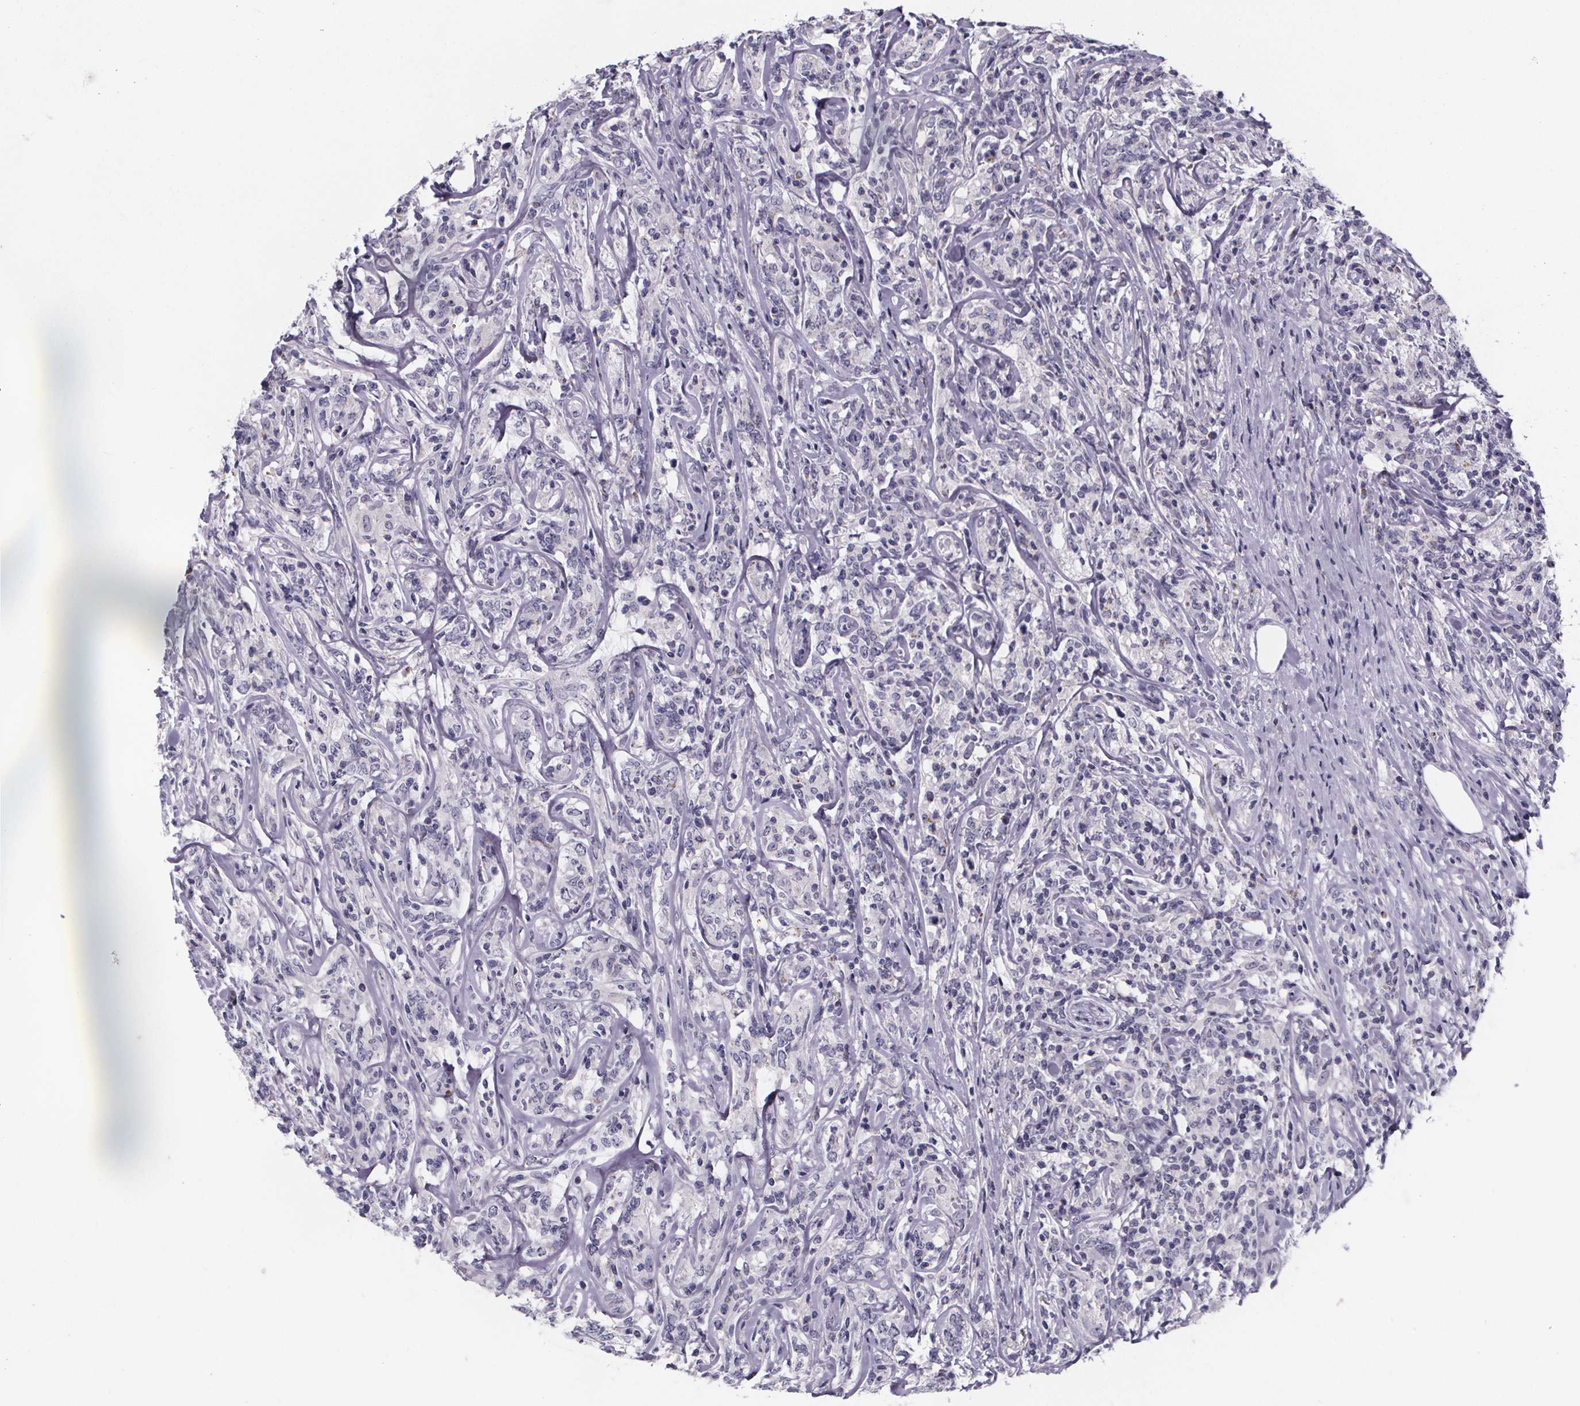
{"staining": {"intensity": "negative", "quantity": "none", "location": "none"}, "tissue": "lymphoma", "cell_type": "Tumor cells", "image_type": "cancer", "snomed": [{"axis": "morphology", "description": "Malignant lymphoma, non-Hodgkin's type, High grade"}, {"axis": "topography", "description": "Lymph node"}], "caption": "Tumor cells are negative for brown protein staining in lymphoma. (DAB (3,3'-diaminobenzidine) immunohistochemistry (IHC) with hematoxylin counter stain).", "gene": "PAH", "patient": {"sex": "female", "age": 84}}